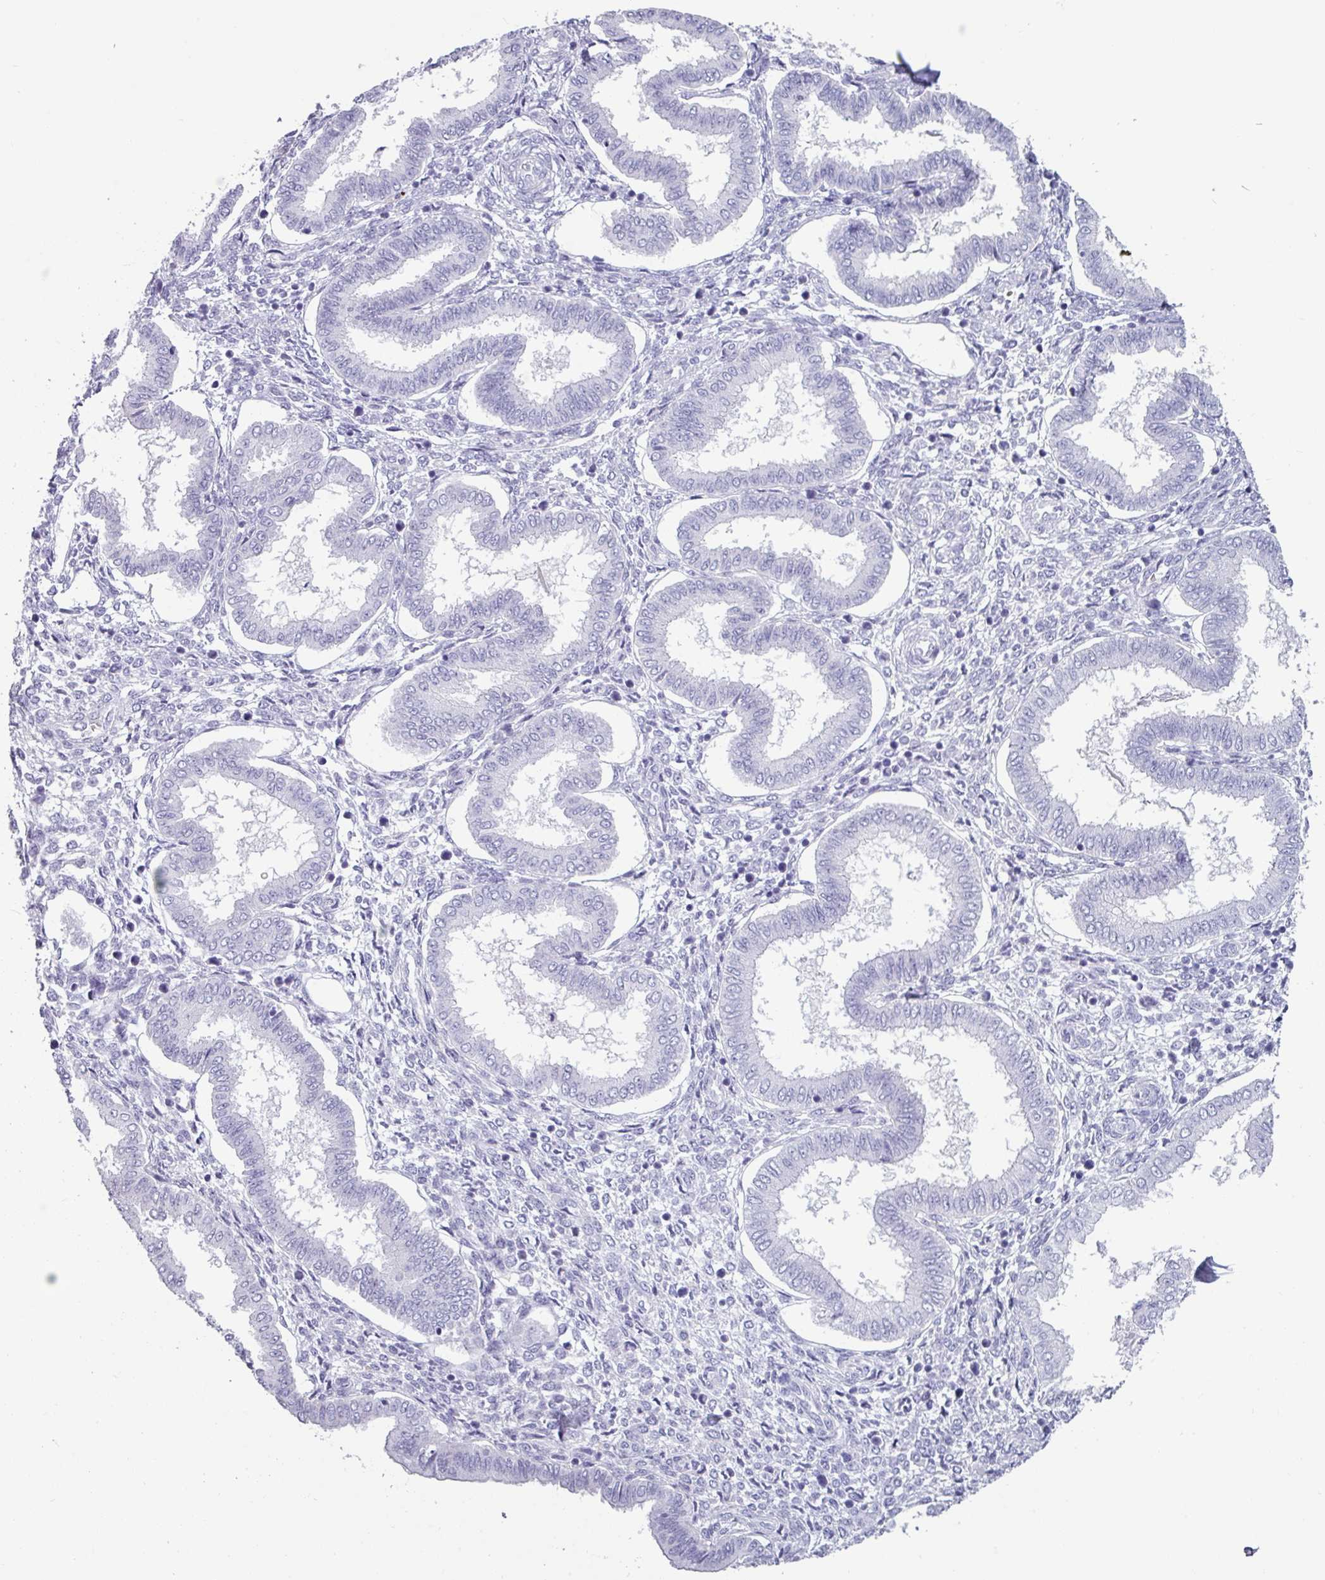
{"staining": {"intensity": "negative", "quantity": "none", "location": "none"}, "tissue": "endometrium", "cell_type": "Cells in endometrial stroma", "image_type": "normal", "snomed": [{"axis": "morphology", "description": "Normal tissue, NOS"}, {"axis": "topography", "description": "Endometrium"}], "caption": "IHC of normal human endometrium shows no expression in cells in endometrial stroma. The staining is performed using DAB (3,3'-diaminobenzidine) brown chromogen with nuclei counter-stained in using hematoxylin.", "gene": "CRYBB2", "patient": {"sex": "female", "age": 24}}